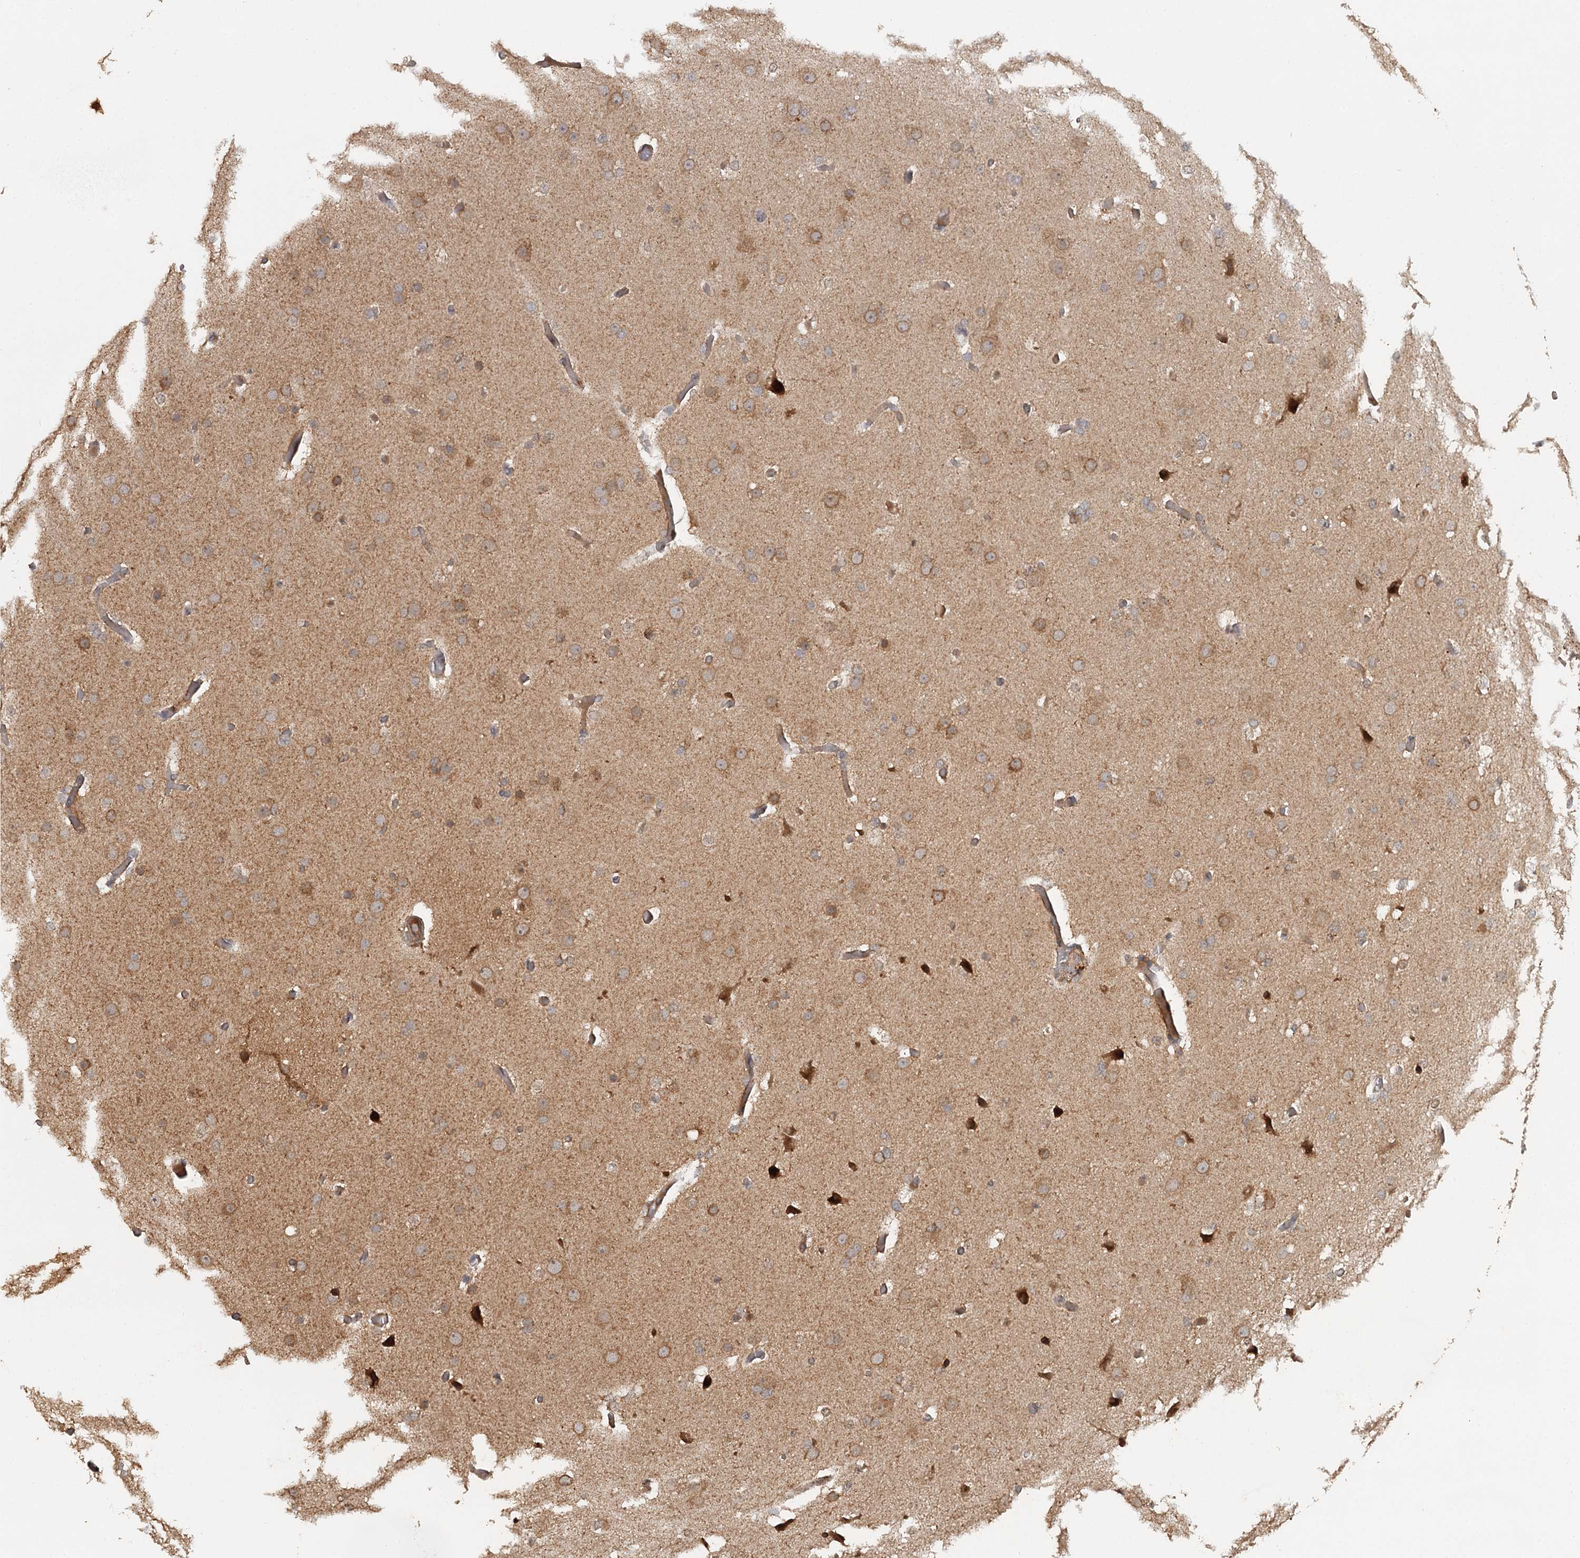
{"staining": {"intensity": "moderate", "quantity": "25%-75%", "location": "cytoplasmic/membranous"}, "tissue": "glioma", "cell_type": "Tumor cells", "image_type": "cancer", "snomed": [{"axis": "morphology", "description": "Glioma, malignant, High grade"}, {"axis": "topography", "description": "Cerebral cortex"}], "caption": "There is medium levels of moderate cytoplasmic/membranous expression in tumor cells of malignant glioma (high-grade), as demonstrated by immunohistochemical staining (brown color).", "gene": "FAXC", "patient": {"sex": "female", "age": 36}}